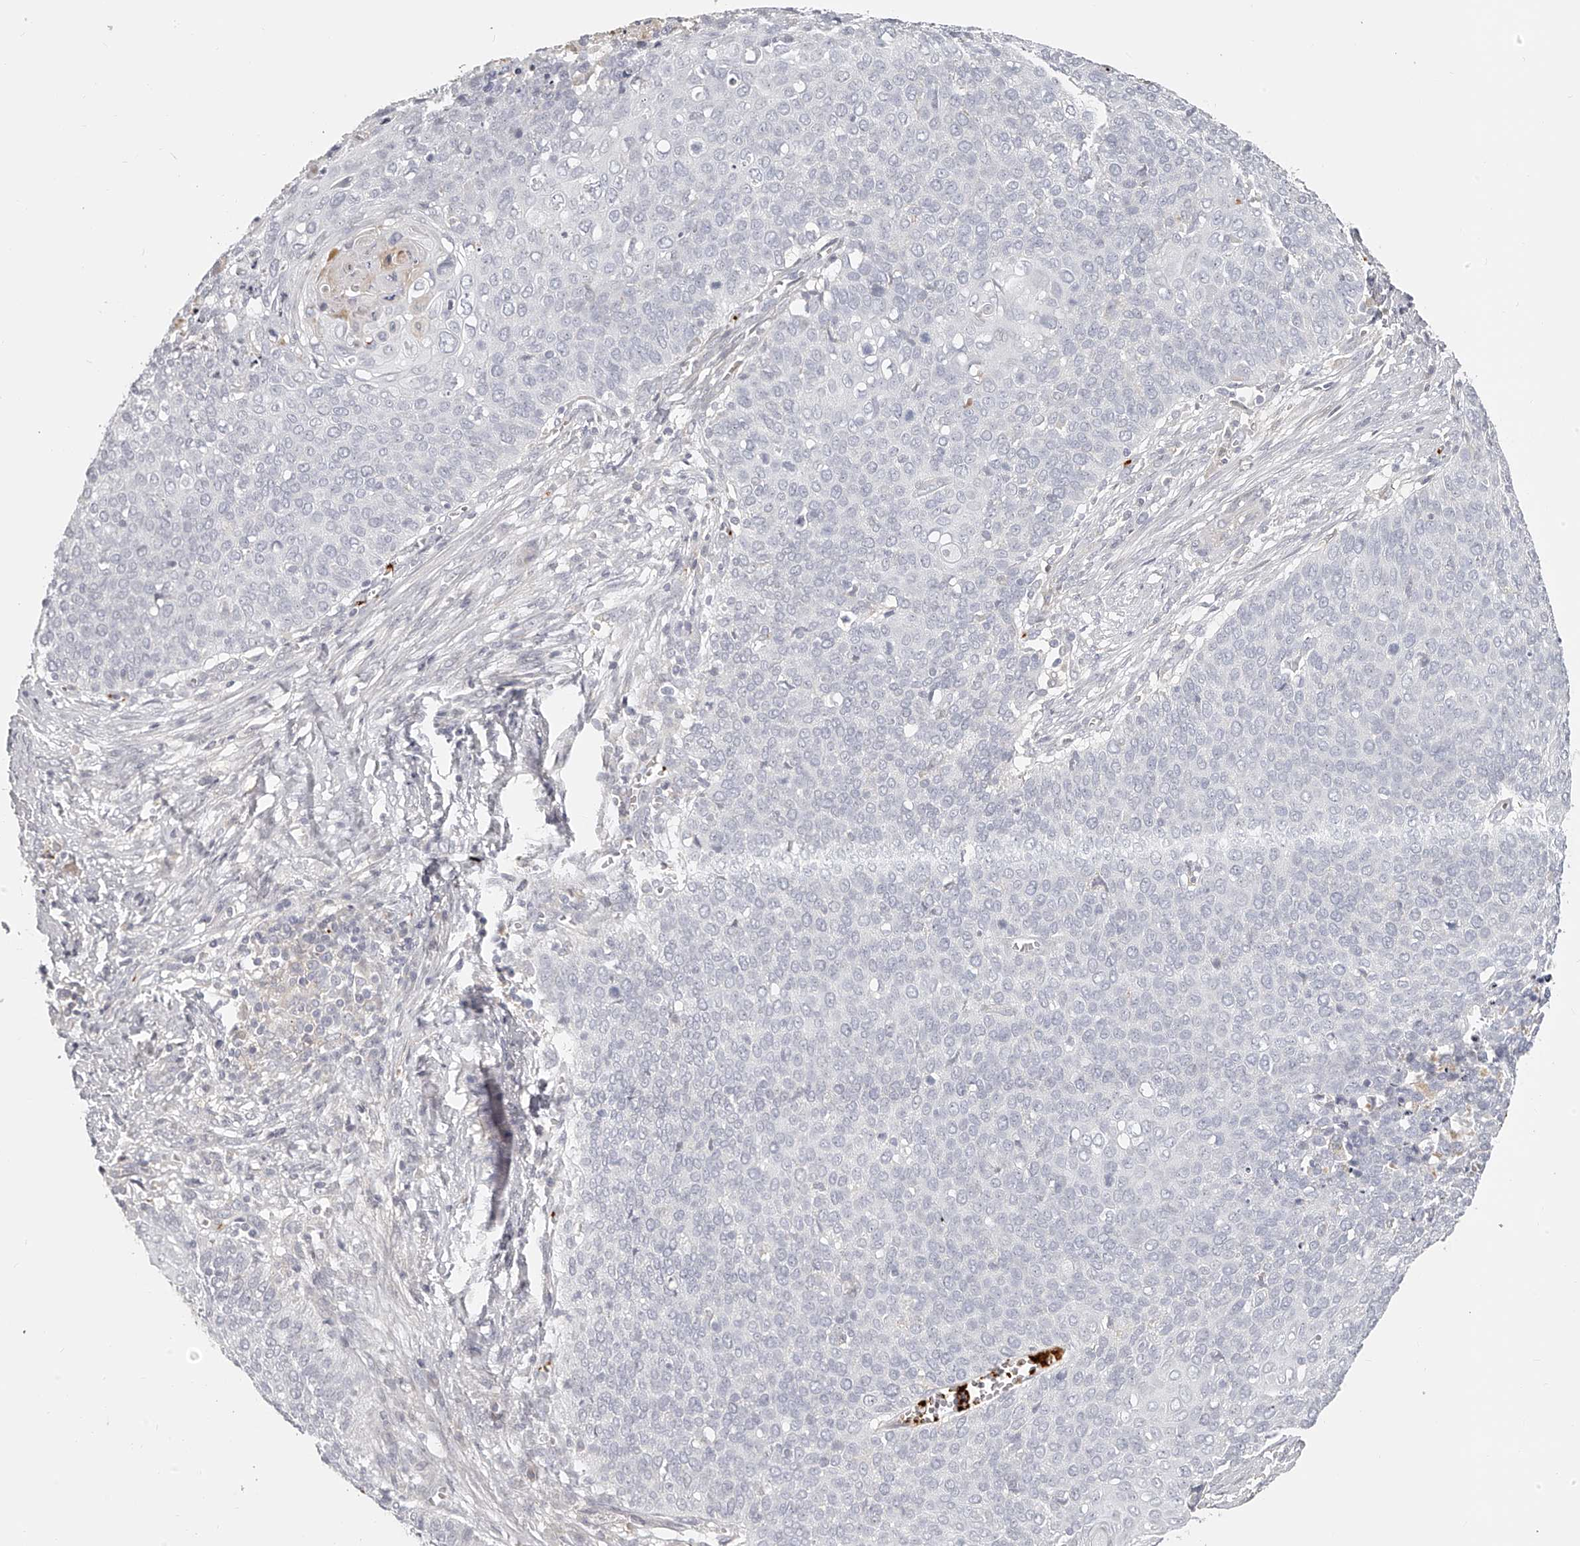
{"staining": {"intensity": "negative", "quantity": "none", "location": "none"}, "tissue": "cervical cancer", "cell_type": "Tumor cells", "image_type": "cancer", "snomed": [{"axis": "morphology", "description": "Squamous cell carcinoma, NOS"}, {"axis": "topography", "description": "Cervix"}], "caption": "Immunohistochemical staining of squamous cell carcinoma (cervical) demonstrates no significant expression in tumor cells. Brightfield microscopy of immunohistochemistry stained with DAB (brown) and hematoxylin (blue), captured at high magnification.", "gene": "ITGB3", "patient": {"sex": "female", "age": 39}}